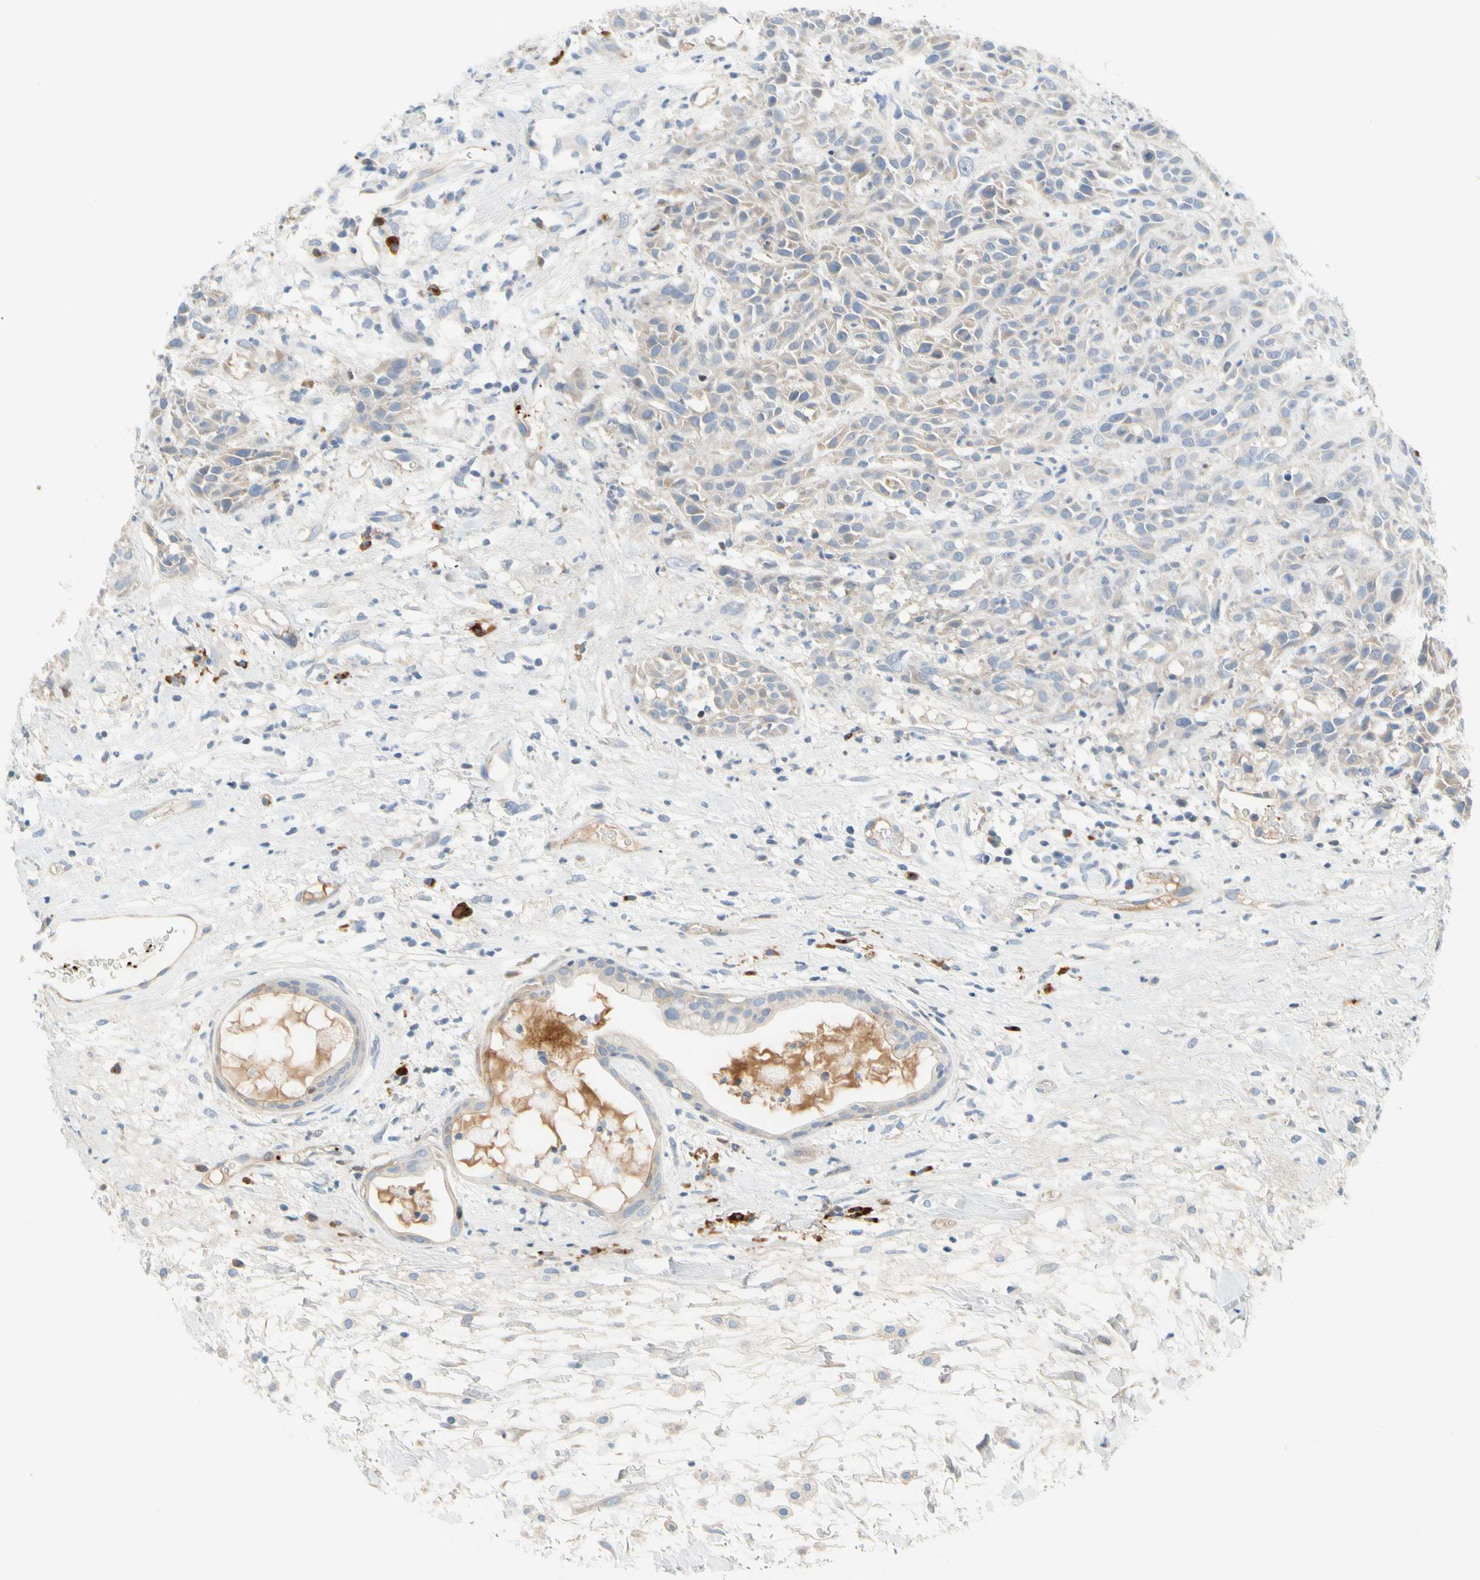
{"staining": {"intensity": "weak", "quantity": "25%-75%", "location": "cytoplasmic/membranous"}, "tissue": "head and neck cancer", "cell_type": "Tumor cells", "image_type": "cancer", "snomed": [{"axis": "morphology", "description": "Normal tissue, NOS"}, {"axis": "morphology", "description": "Squamous cell carcinoma, NOS"}, {"axis": "topography", "description": "Cartilage tissue"}, {"axis": "topography", "description": "Head-Neck"}], "caption": "A low amount of weak cytoplasmic/membranous expression is identified in about 25%-75% of tumor cells in squamous cell carcinoma (head and neck) tissue.", "gene": "PPBP", "patient": {"sex": "male", "age": 62}}